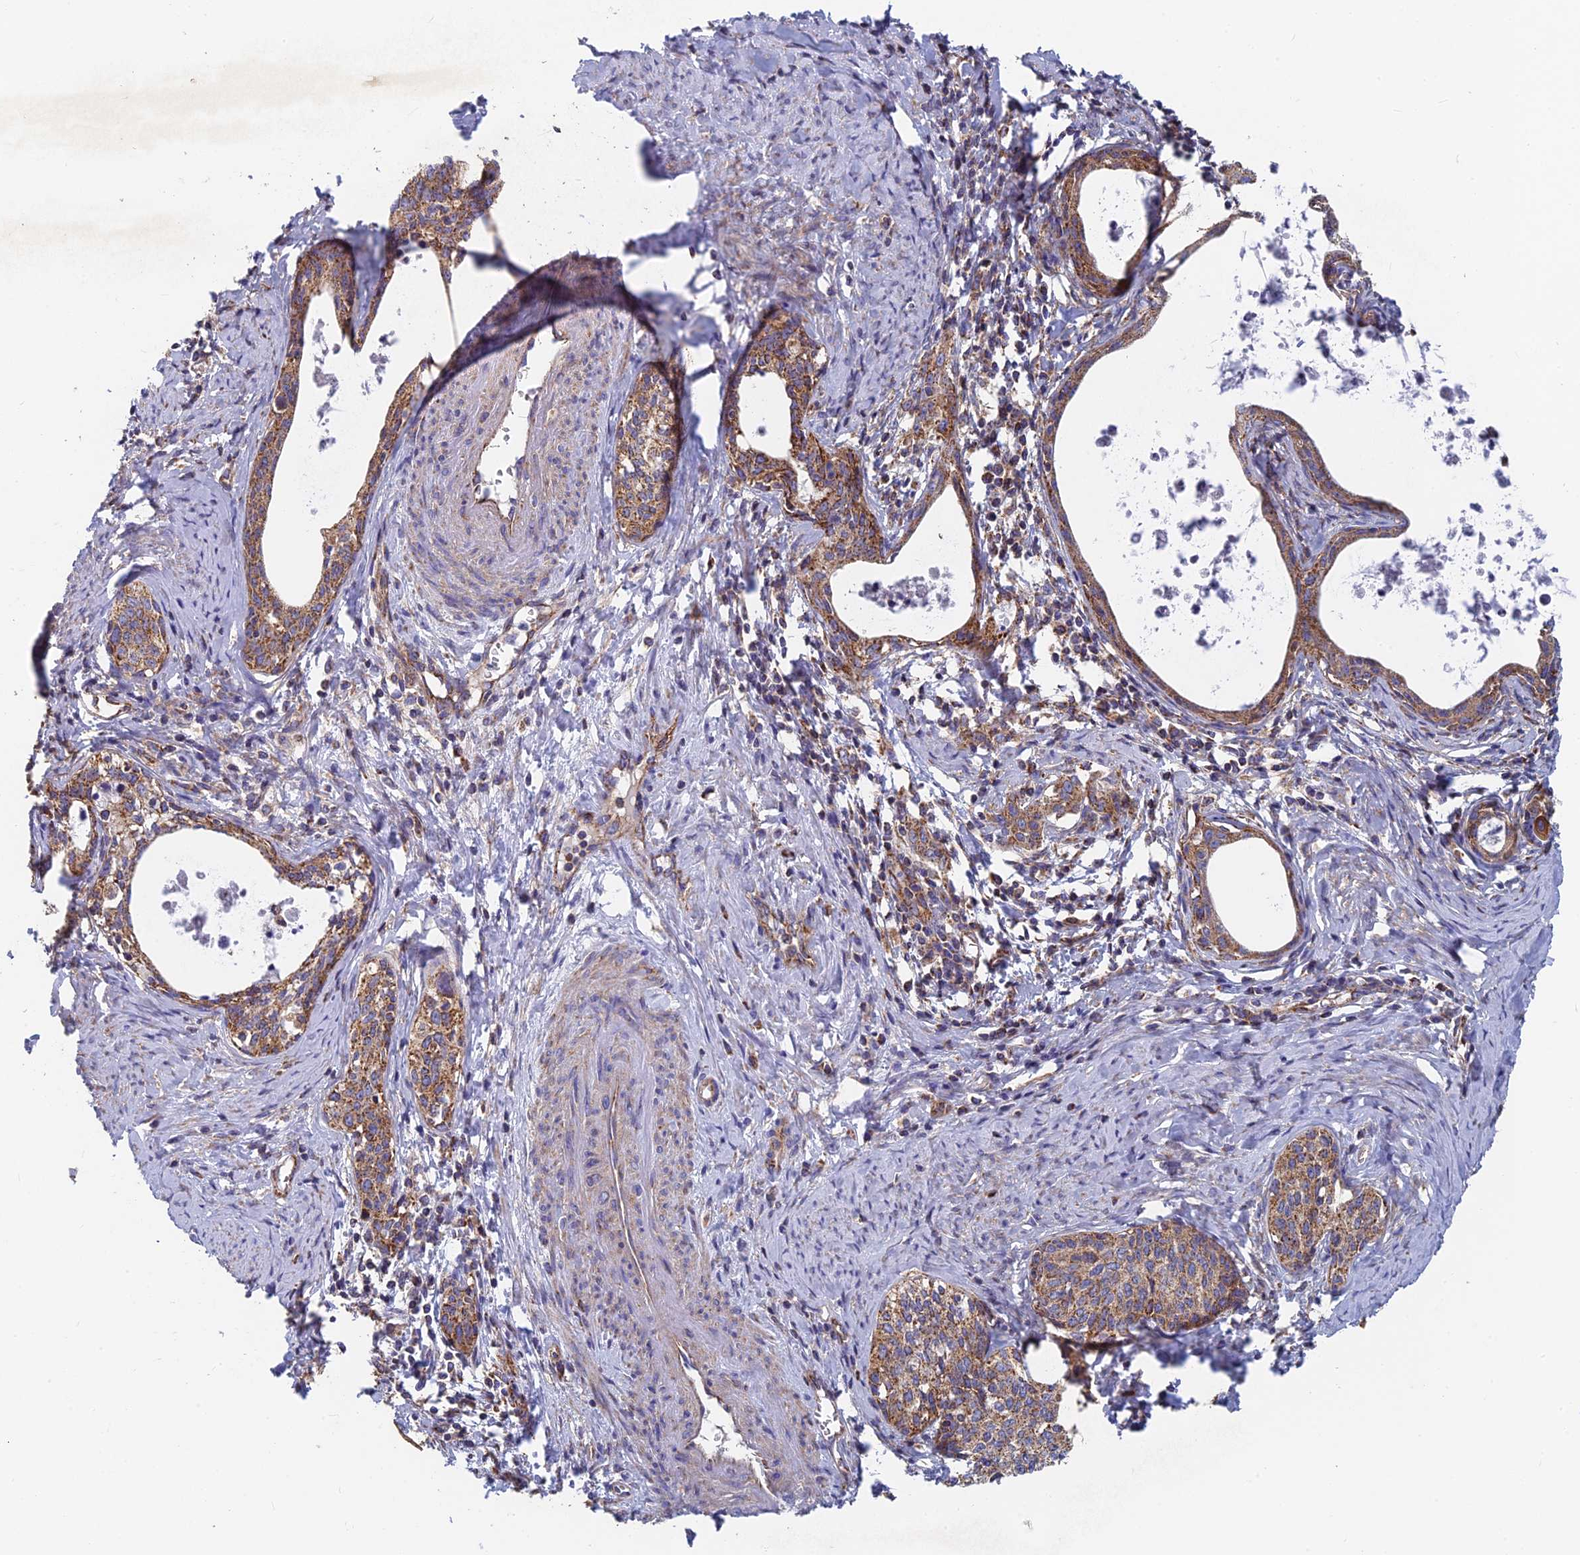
{"staining": {"intensity": "moderate", "quantity": ">75%", "location": "cytoplasmic/membranous"}, "tissue": "cervical cancer", "cell_type": "Tumor cells", "image_type": "cancer", "snomed": [{"axis": "morphology", "description": "Squamous cell carcinoma, NOS"}, {"axis": "topography", "description": "Cervix"}], "caption": "This image exhibits cervical cancer (squamous cell carcinoma) stained with IHC to label a protein in brown. The cytoplasmic/membranous of tumor cells show moderate positivity for the protein. Nuclei are counter-stained blue.", "gene": "MRPS9", "patient": {"sex": "female", "age": 52}}